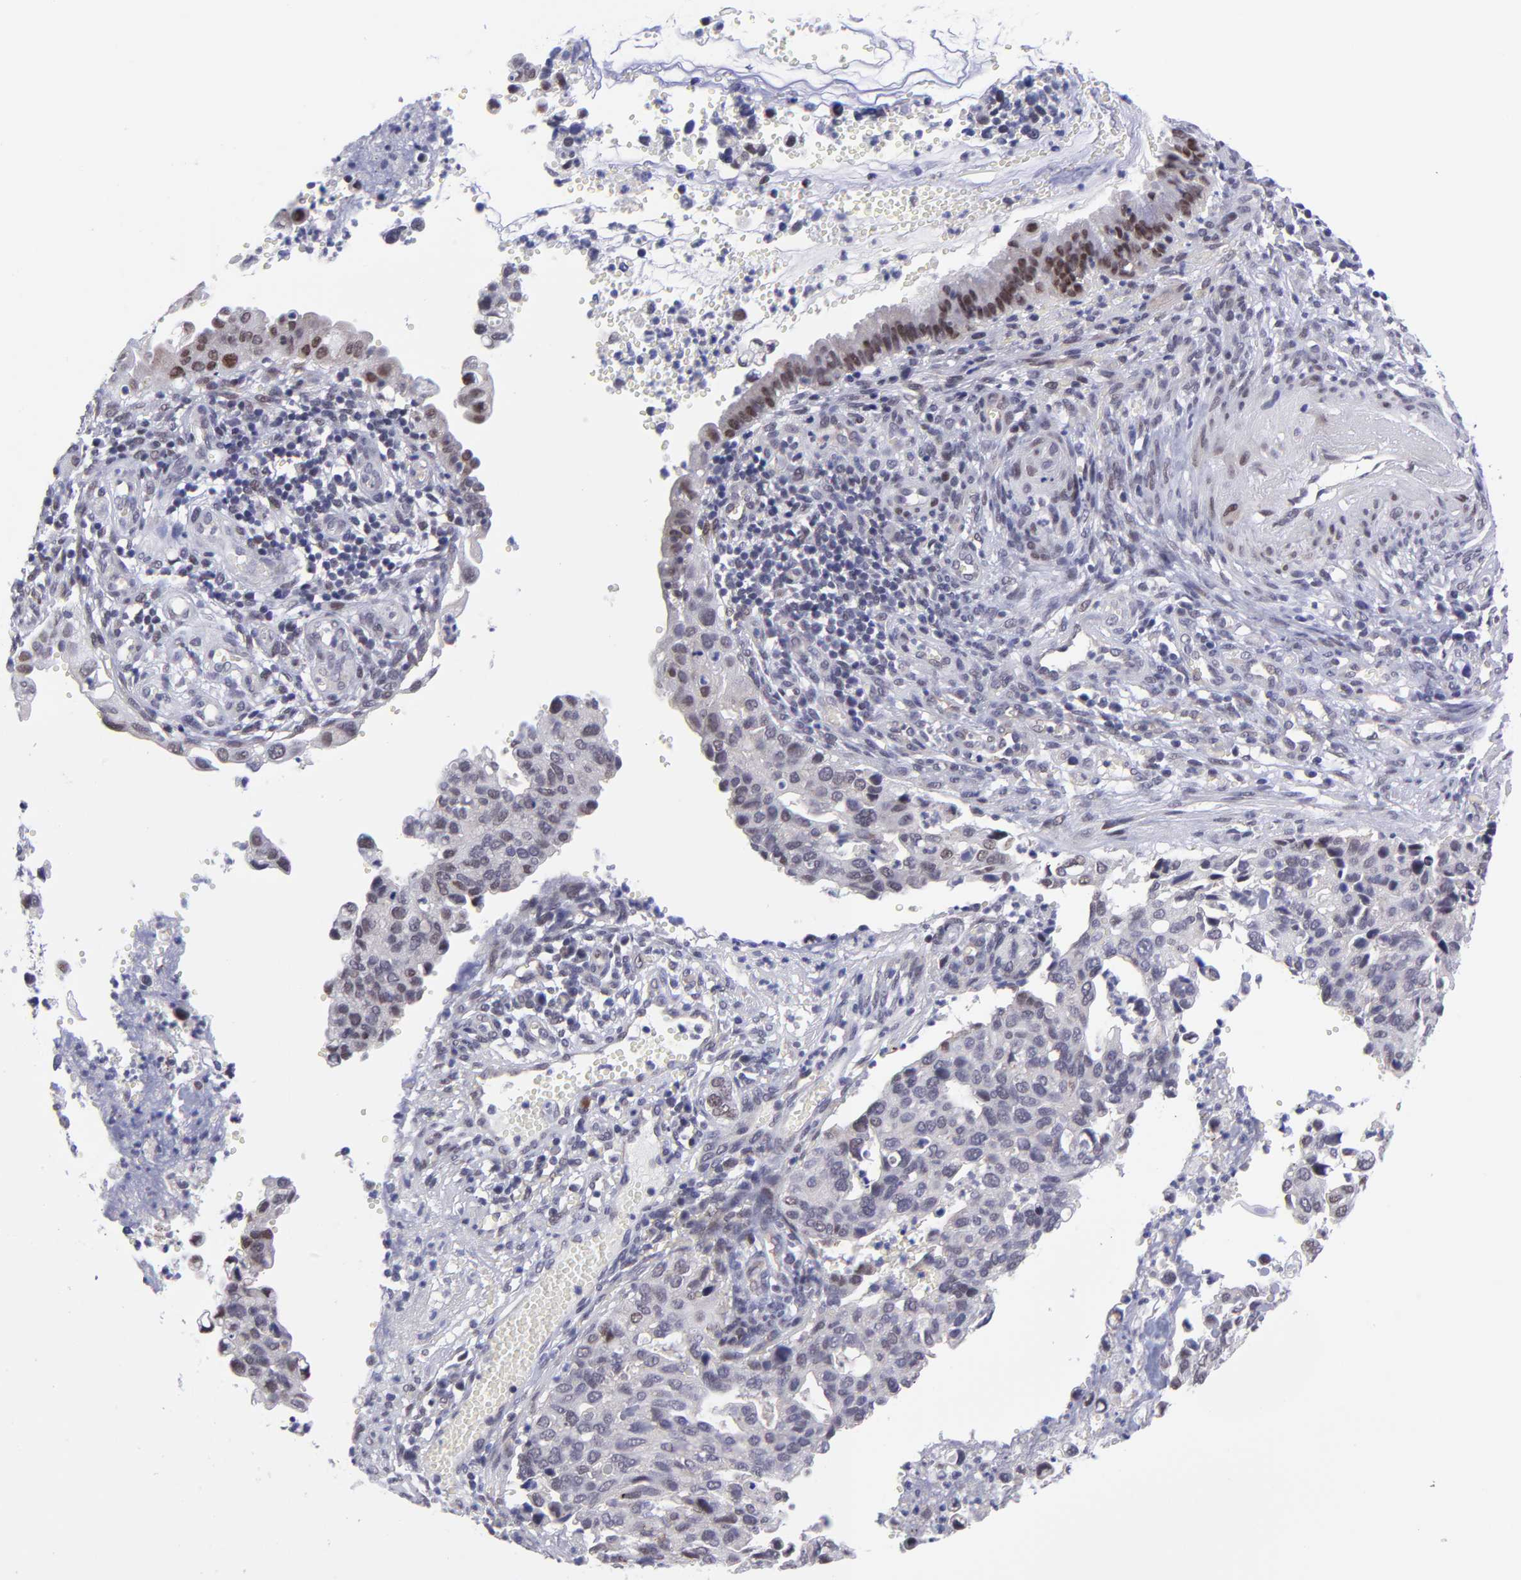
{"staining": {"intensity": "weak", "quantity": "<25%", "location": "nuclear"}, "tissue": "cervical cancer", "cell_type": "Tumor cells", "image_type": "cancer", "snomed": [{"axis": "morphology", "description": "Normal tissue, NOS"}, {"axis": "morphology", "description": "Squamous cell carcinoma, NOS"}, {"axis": "topography", "description": "Cervix"}], "caption": "The micrograph exhibits no significant positivity in tumor cells of cervical cancer (squamous cell carcinoma).", "gene": "SOX6", "patient": {"sex": "female", "age": 45}}